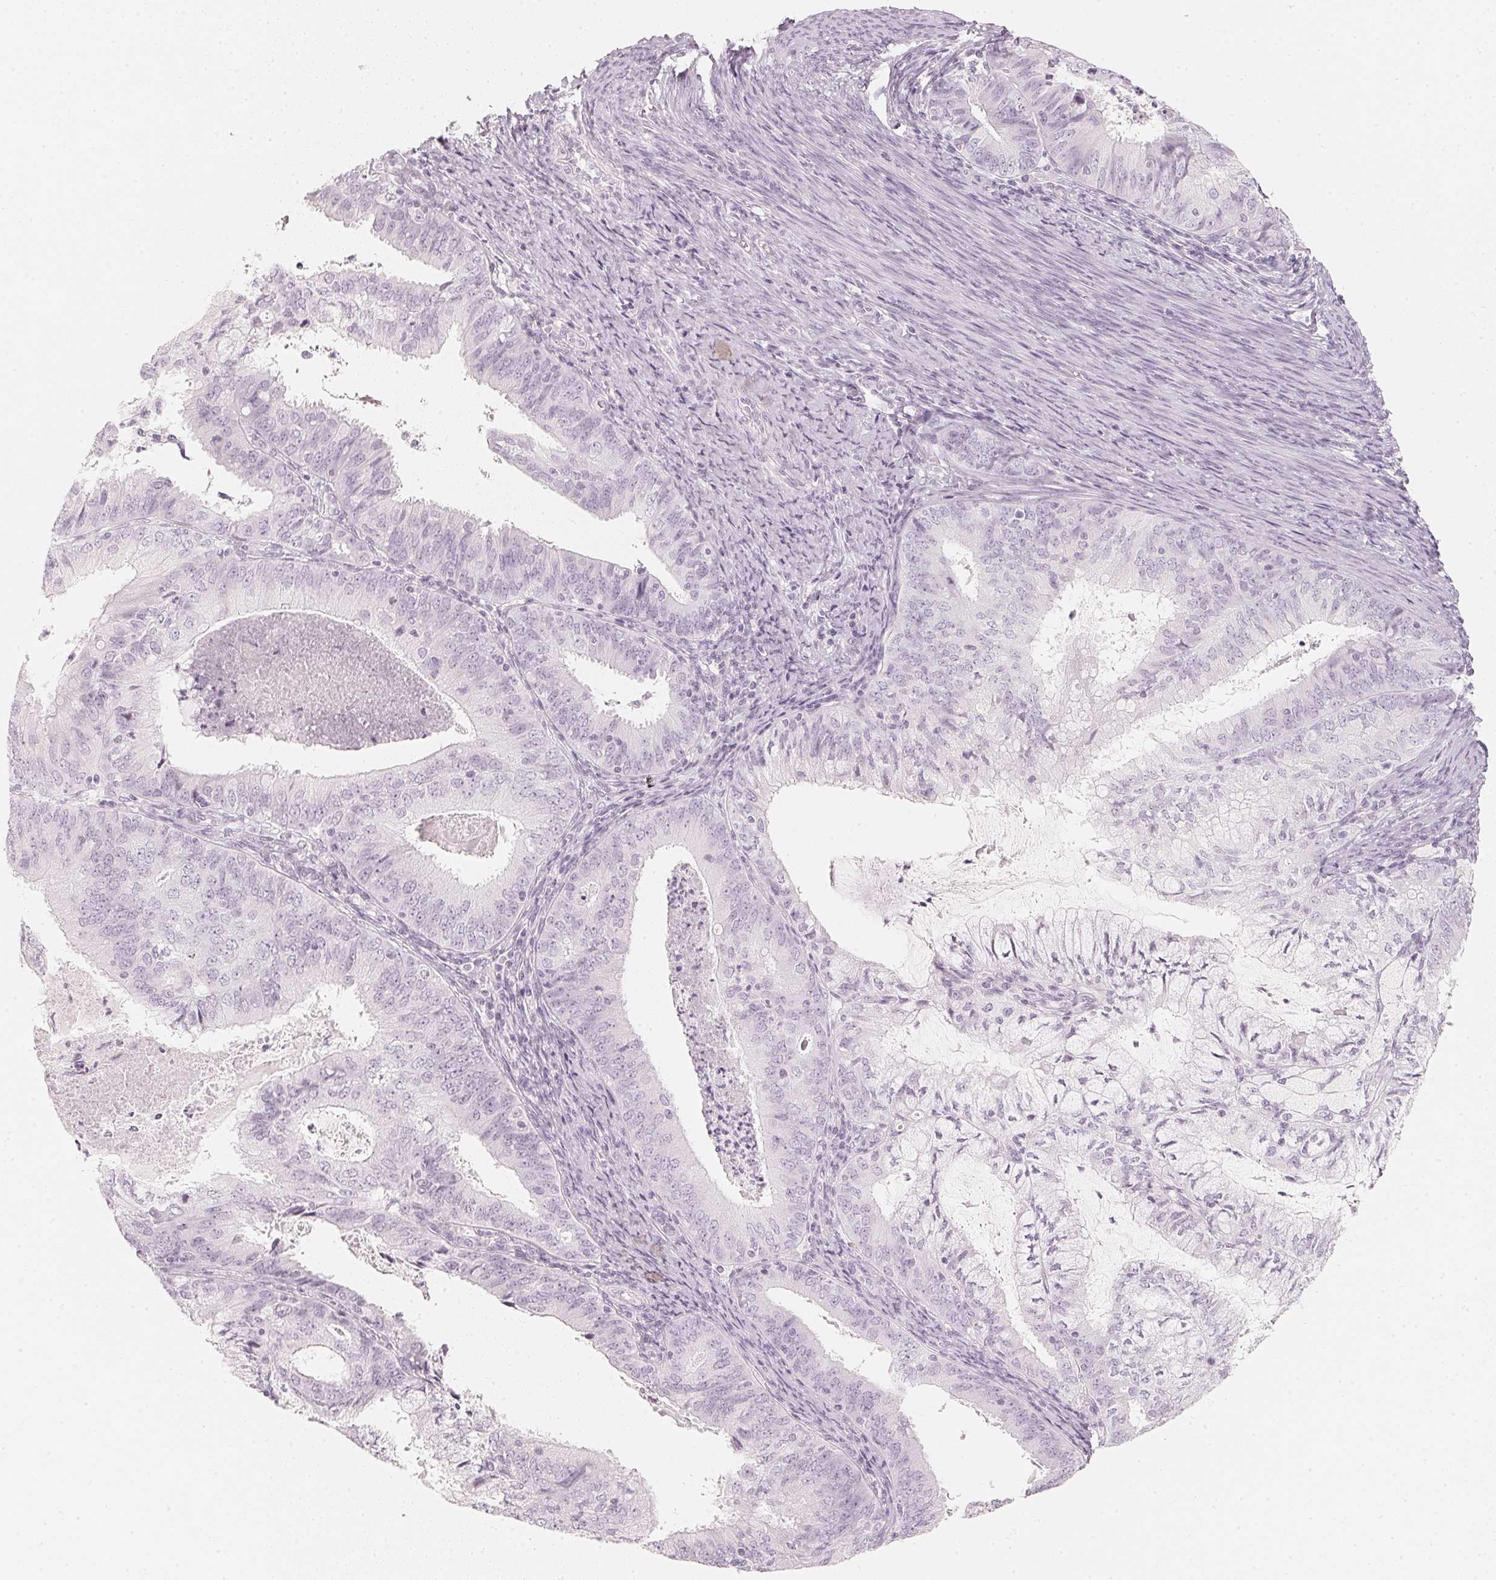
{"staining": {"intensity": "negative", "quantity": "none", "location": "none"}, "tissue": "endometrial cancer", "cell_type": "Tumor cells", "image_type": "cancer", "snomed": [{"axis": "morphology", "description": "Adenocarcinoma, NOS"}, {"axis": "topography", "description": "Endometrium"}], "caption": "A high-resolution micrograph shows immunohistochemistry staining of endometrial cancer, which displays no significant staining in tumor cells. (DAB (3,3'-diaminobenzidine) IHC visualized using brightfield microscopy, high magnification).", "gene": "SLC22A8", "patient": {"sex": "female", "age": 57}}